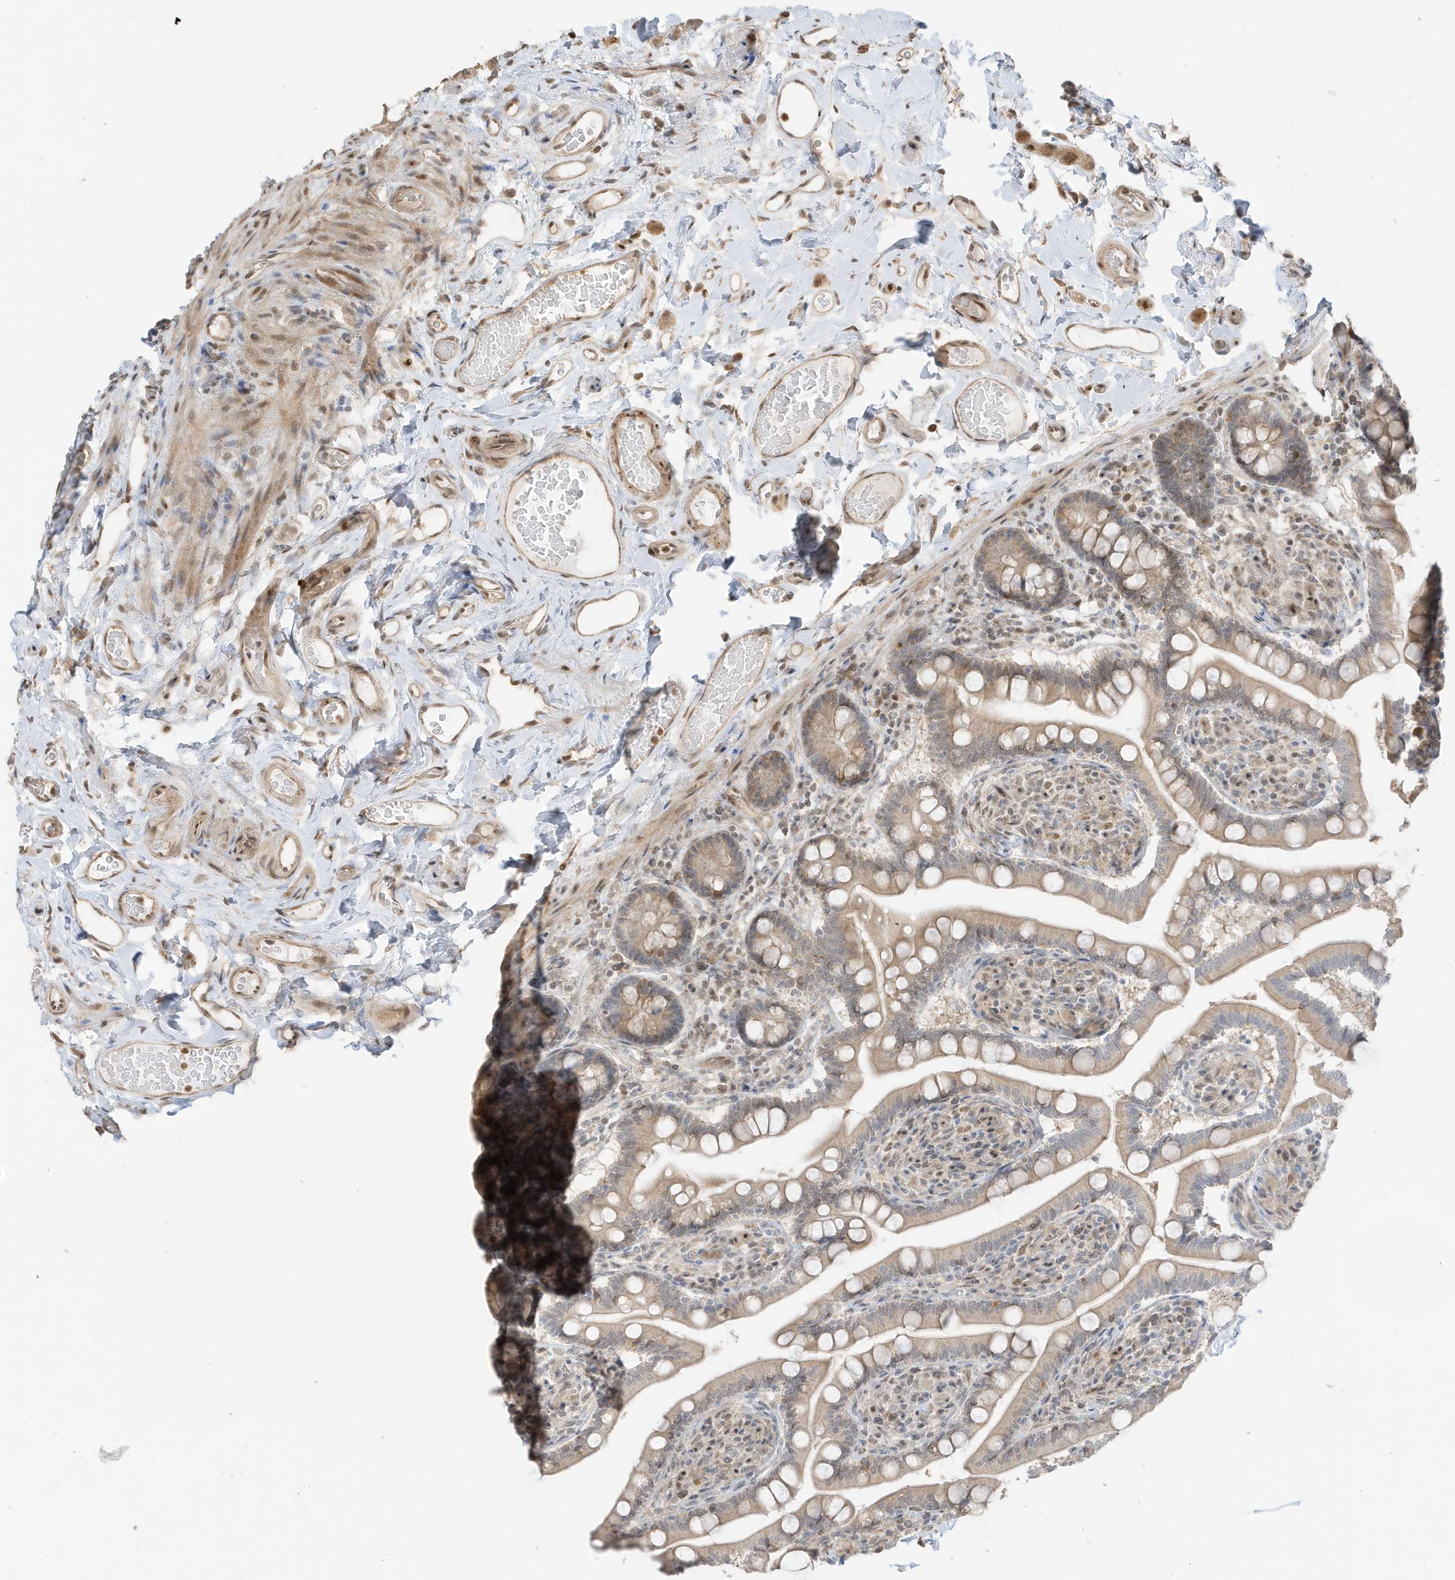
{"staining": {"intensity": "moderate", "quantity": "25%-75%", "location": "cytoplasmic/membranous,nuclear"}, "tissue": "small intestine", "cell_type": "Glandular cells", "image_type": "normal", "snomed": [{"axis": "morphology", "description": "Normal tissue, NOS"}, {"axis": "topography", "description": "Small intestine"}], "caption": "IHC staining of unremarkable small intestine, which reveals medium levels of moderate cytoplasmic/membranous,nuclear staining in approximately 25%-75% of glandular cells indicating moderate cytoplasmic/membranous,nuclear protein positivity. The staining was performed using DAB (brown) for protein detection and nuclei were counterstained in hematoxylin (blue).", "gene": "ZBTB41", "patient": {"sex": "female", "age": 64}}